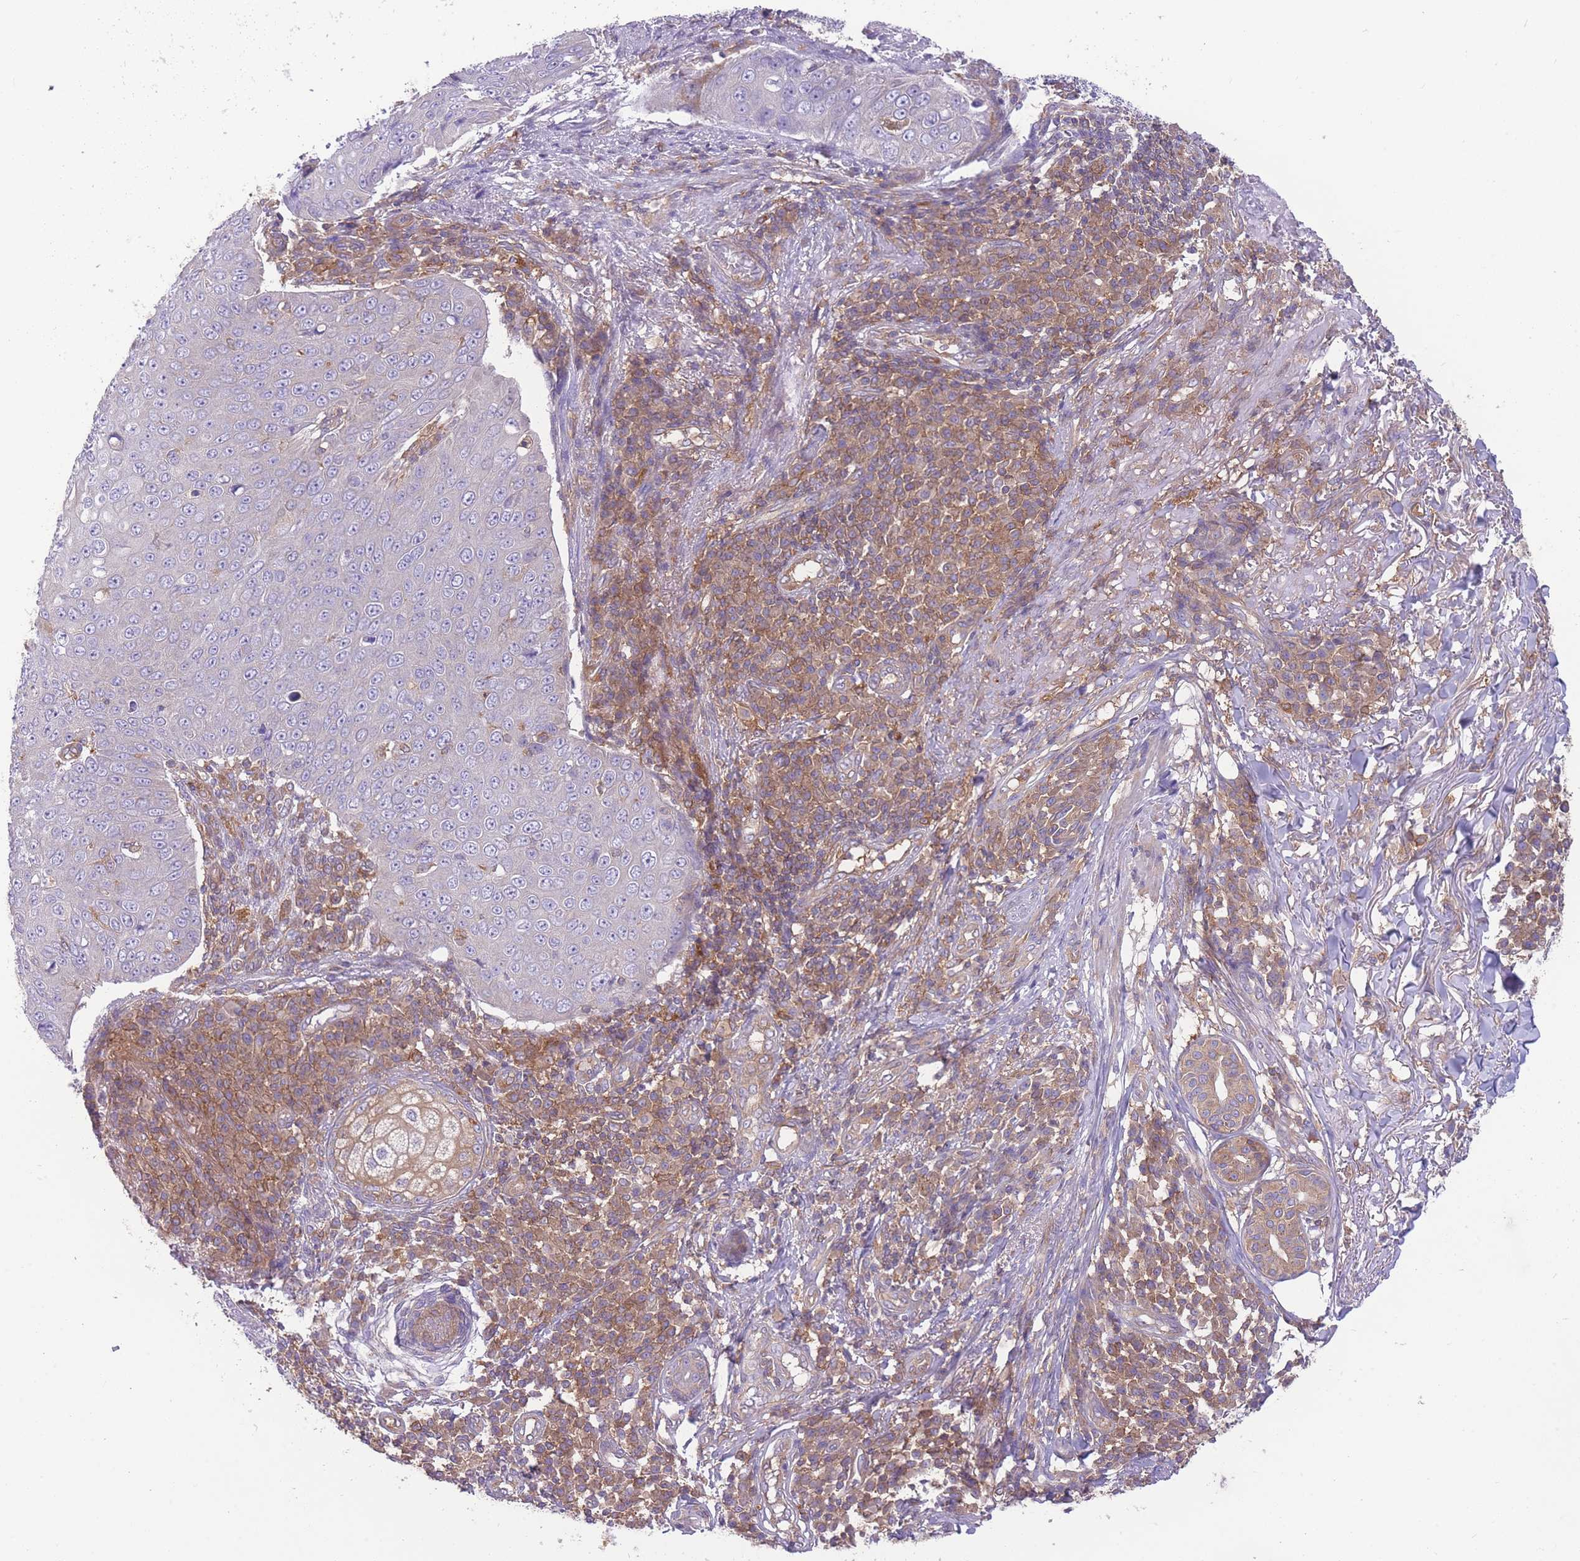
{"staining": {"intensity": "negative", "quantity": "none", "location": "none"}, "tissue": "skin cancer", "cell_type": "Tumor cells", "image_type": "cancer", "snomed": [{"axis": "morphology", "description": "Squamous cell carcinoma, NOS"}, {"axis": "topography", "description": "Skin"}], "caption": "The immunohistochemistry image has no significant expression in tumor cells of squamous cell carcinoma (skin) tissue. (Stains: DAB IHC with hematoxylin counter stain, Microscopy: brightfield microscopy at high magnification).", "gene": "PRKAR1A", "patient": {"sex": "male", "age": 71}}